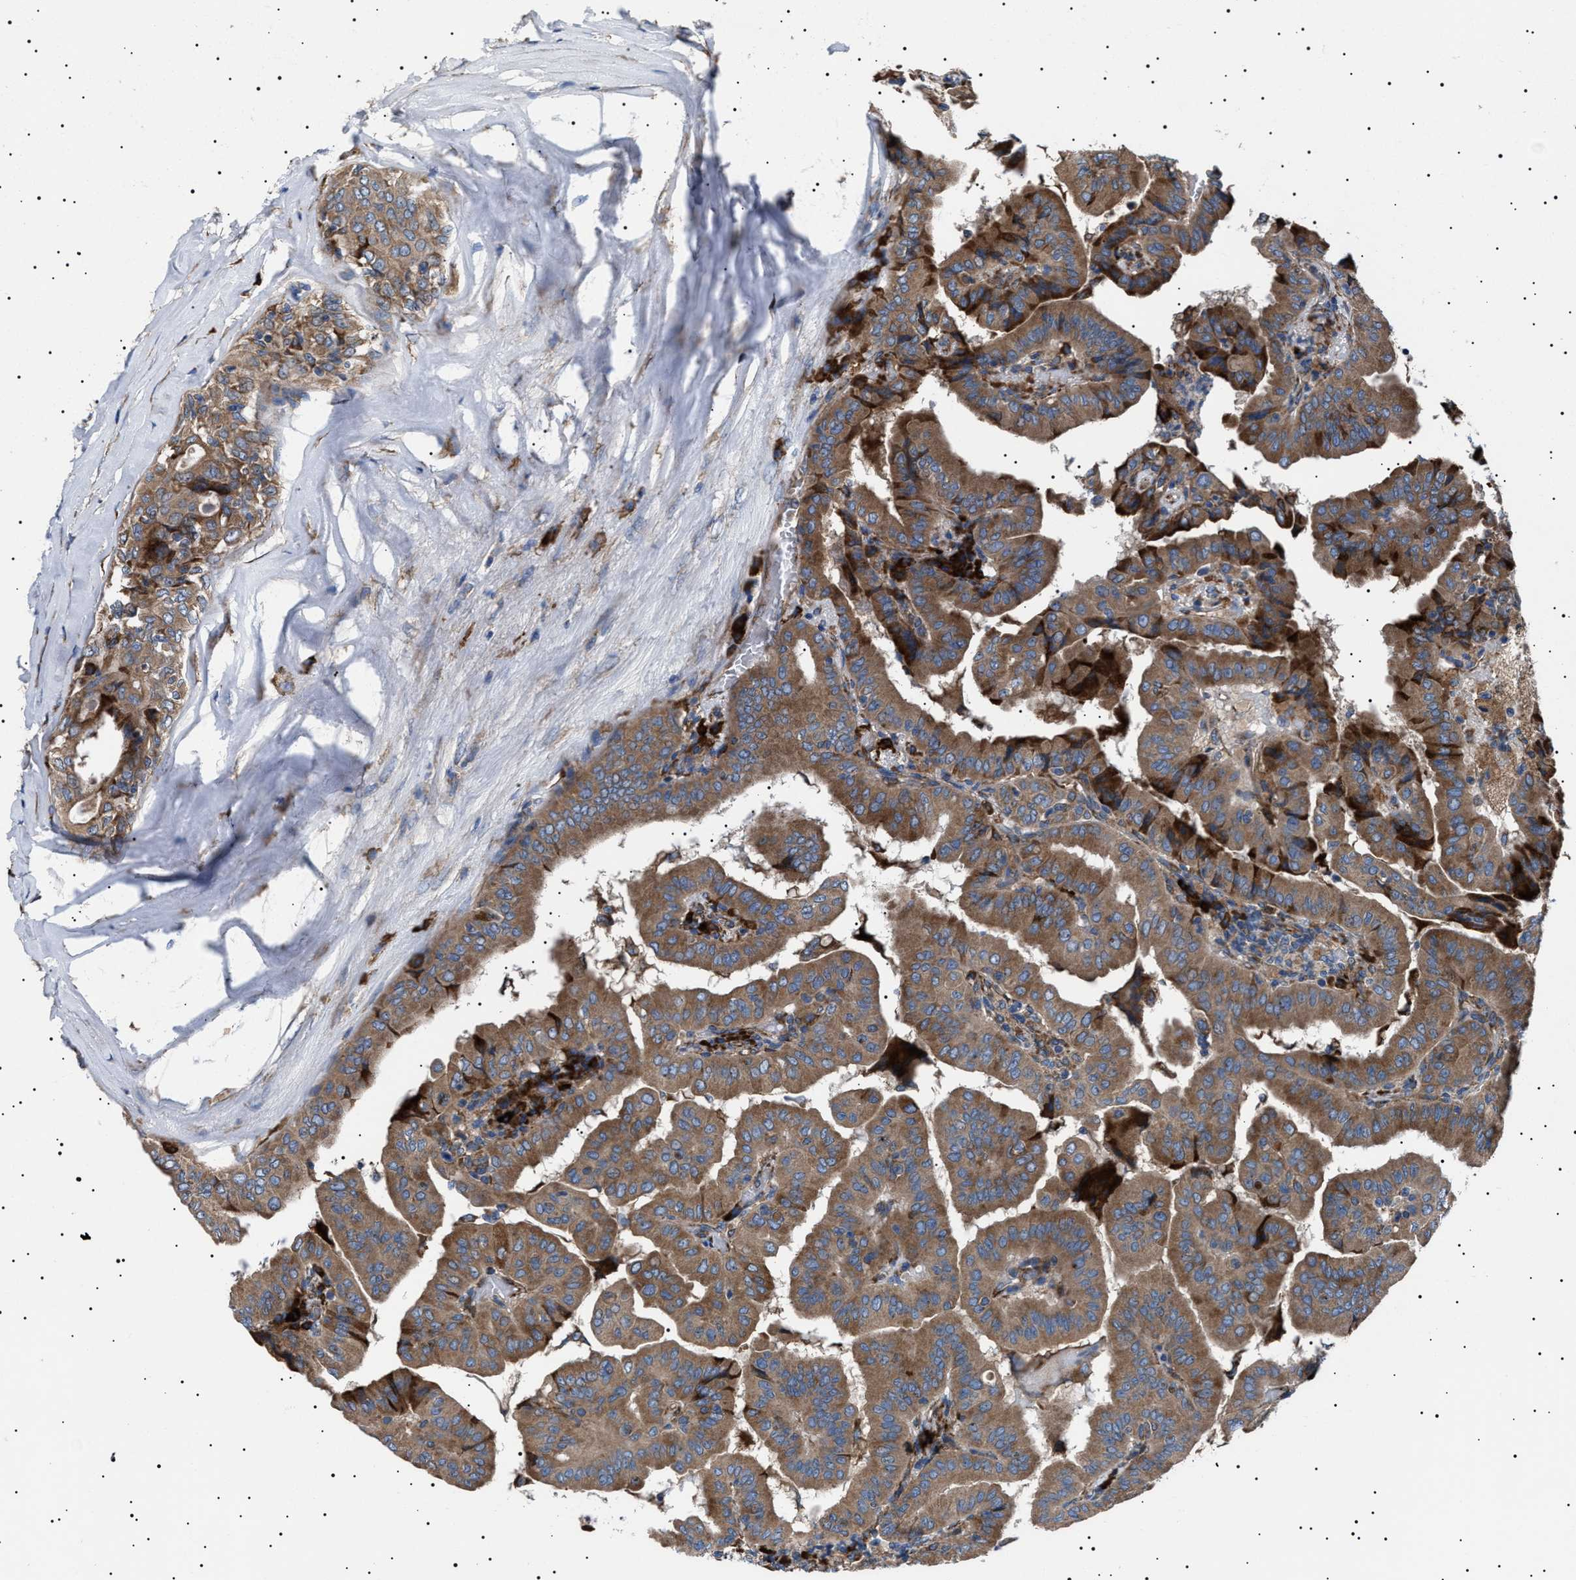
{"staining": {"intensity": "moderate", "quantity": ">75%", "location": "cytoplasmic/membranous"}, "tissue": "thyroid cancer", "cell_type": "Tumor cells", "image_type": "cancer", "snomed": [{"axis": "morphology", "description": "Papillary adenocarcinoma, NOS"}, {"axis": "topography", "description": "Thyroid gland"}], "caption": "DAB (3,3'-diaminobenzidine) immunohistochemical staining of human papillary adenocarcinoma (thyroid) shows moderate cytoplasmic/membranous protein staining in about >75% of tumor cells.", "gene": "TOP1MT", "patient": {"sex": "male", "age": 33}}